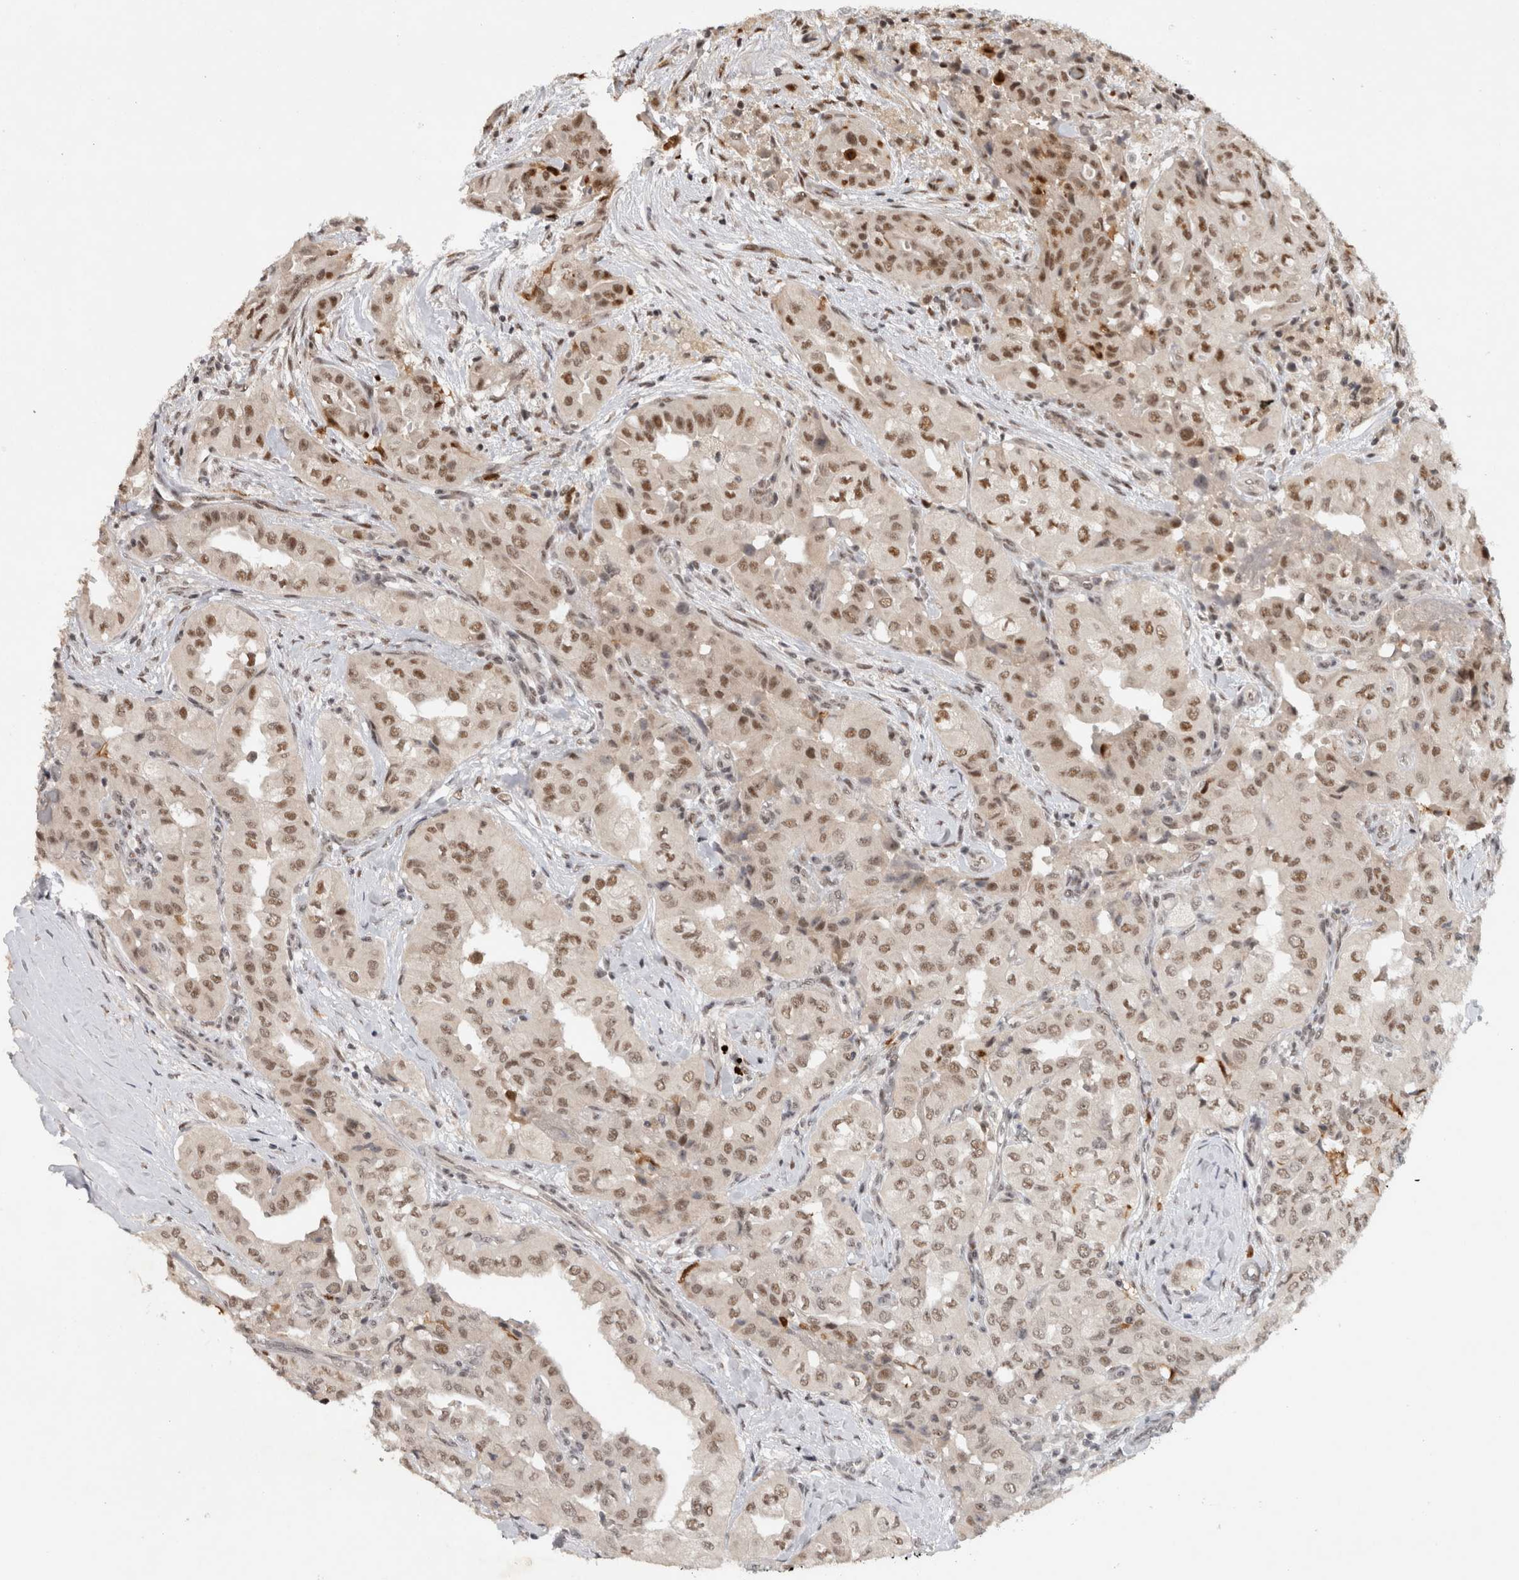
{"staining": {"intensity": "moderate", "quantity": ">75%", "location": "nuclear"}, "tissue": "thyroid cancer", "cell_type": "Tumor cells", "image_type": "cancer", "snomed": [{"axis": "morphology", "description": "Papillary adenocarcinoma, NOS"}, {"axis": "topography", "description": "Thyroid gland"}], "caption": "A medium amount of moderate nuclear expression is seen in about >75% of tumor cells in thyroid papillary adenocarcinoma tissue.", "gene": "HESX1", "patient": {"sex": "female", "age": 59}}